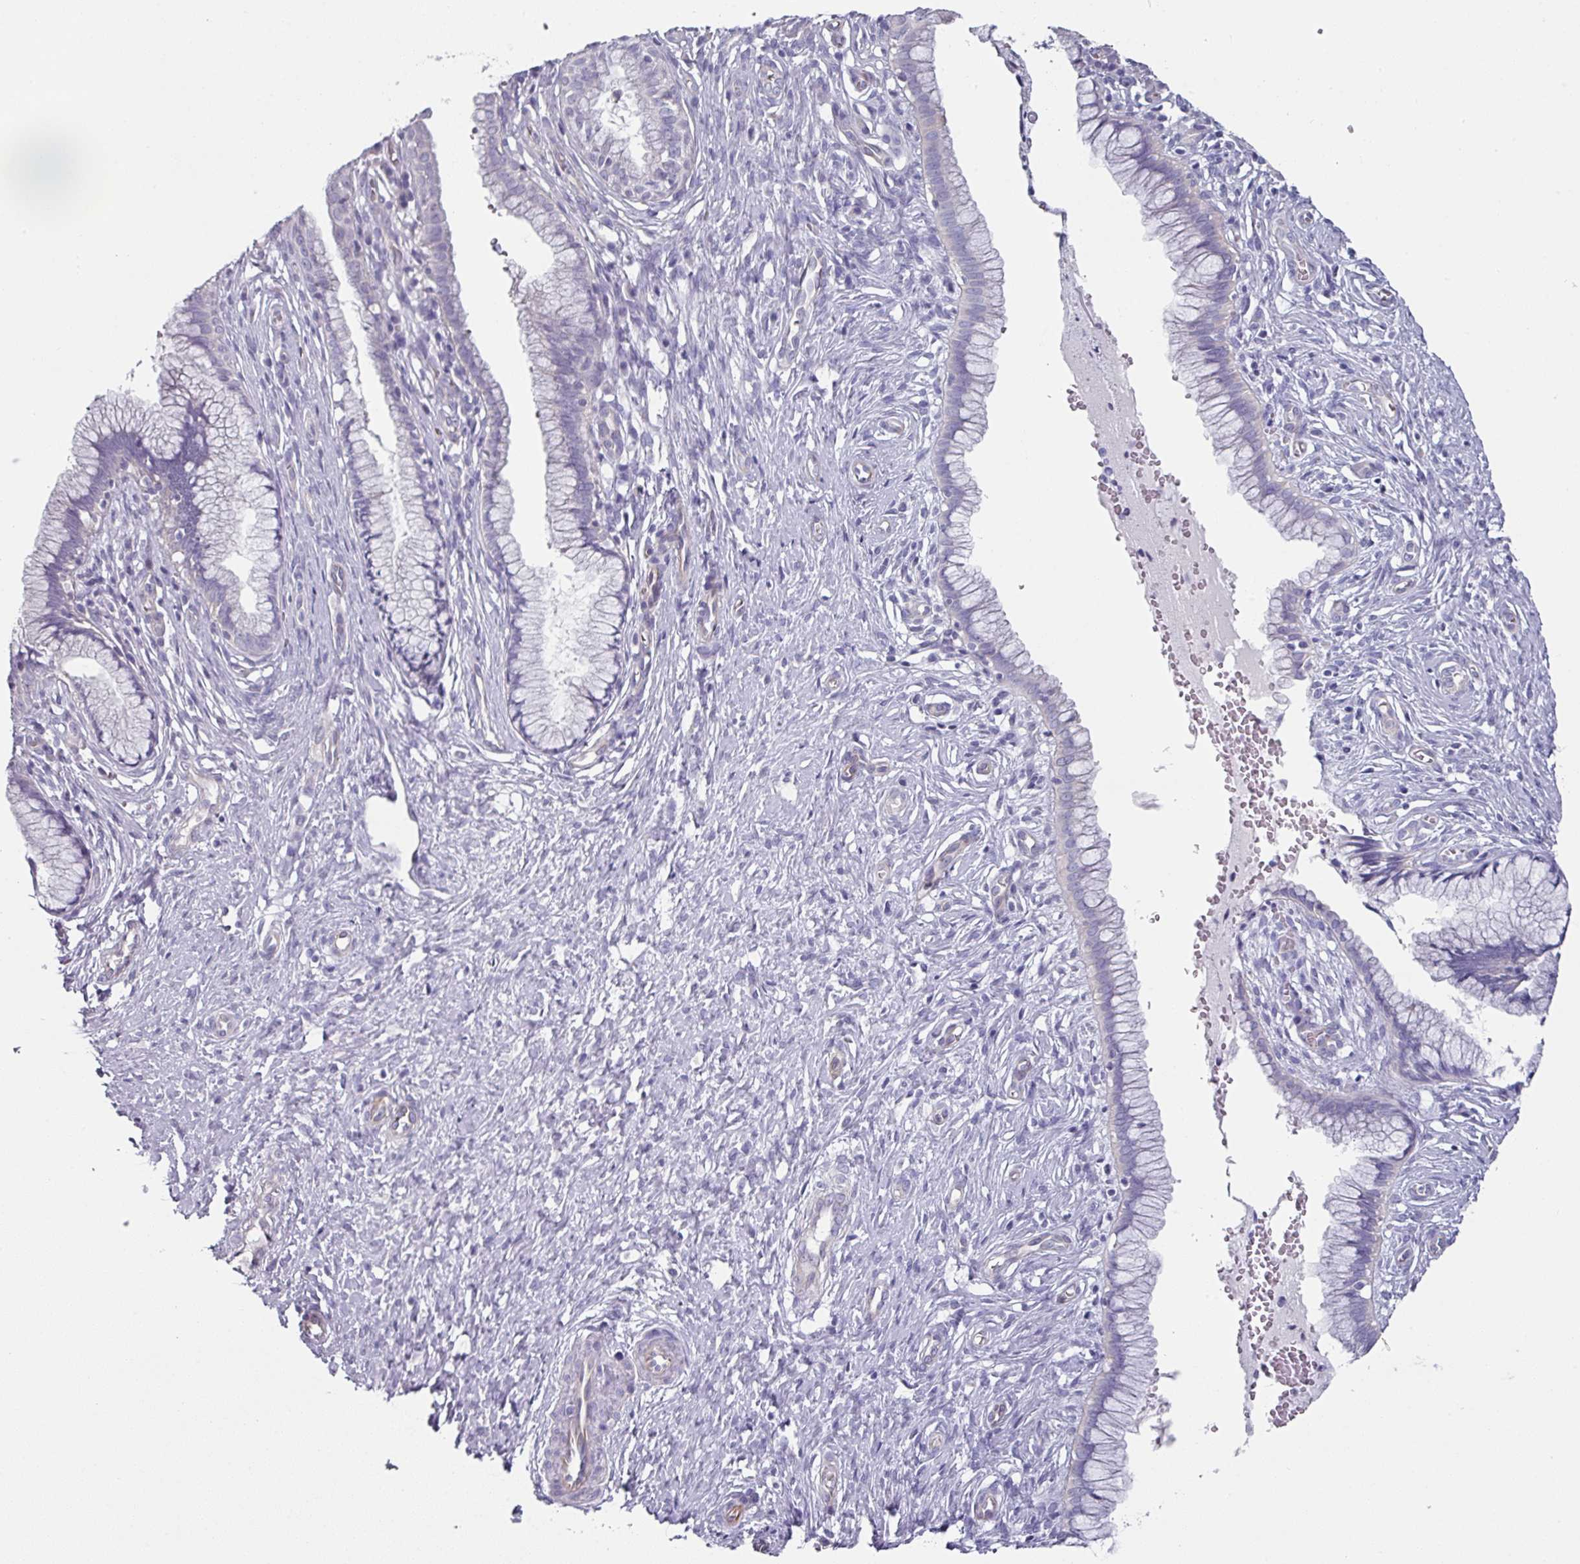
{"staining": {"intensity": "negative", "quantity": "none", "location": "none"}, "tissue": "cervix", "cell_type": "Glandular cells", "image_type": "normal", "snomed": [{"axis": "morphology", "description": "Normal tissue, NOS"}, {"axis": "topography", "description": "Cervix"}], "caption": "Protein analysis of unremarkable cervix reveals no significant expression in glandular cells. (DAB immunohistochemistry (IHC) with hematoxylin counter stain).", "gene": "SLC17A7", "patient": {"sex": "female", "age": 36}}